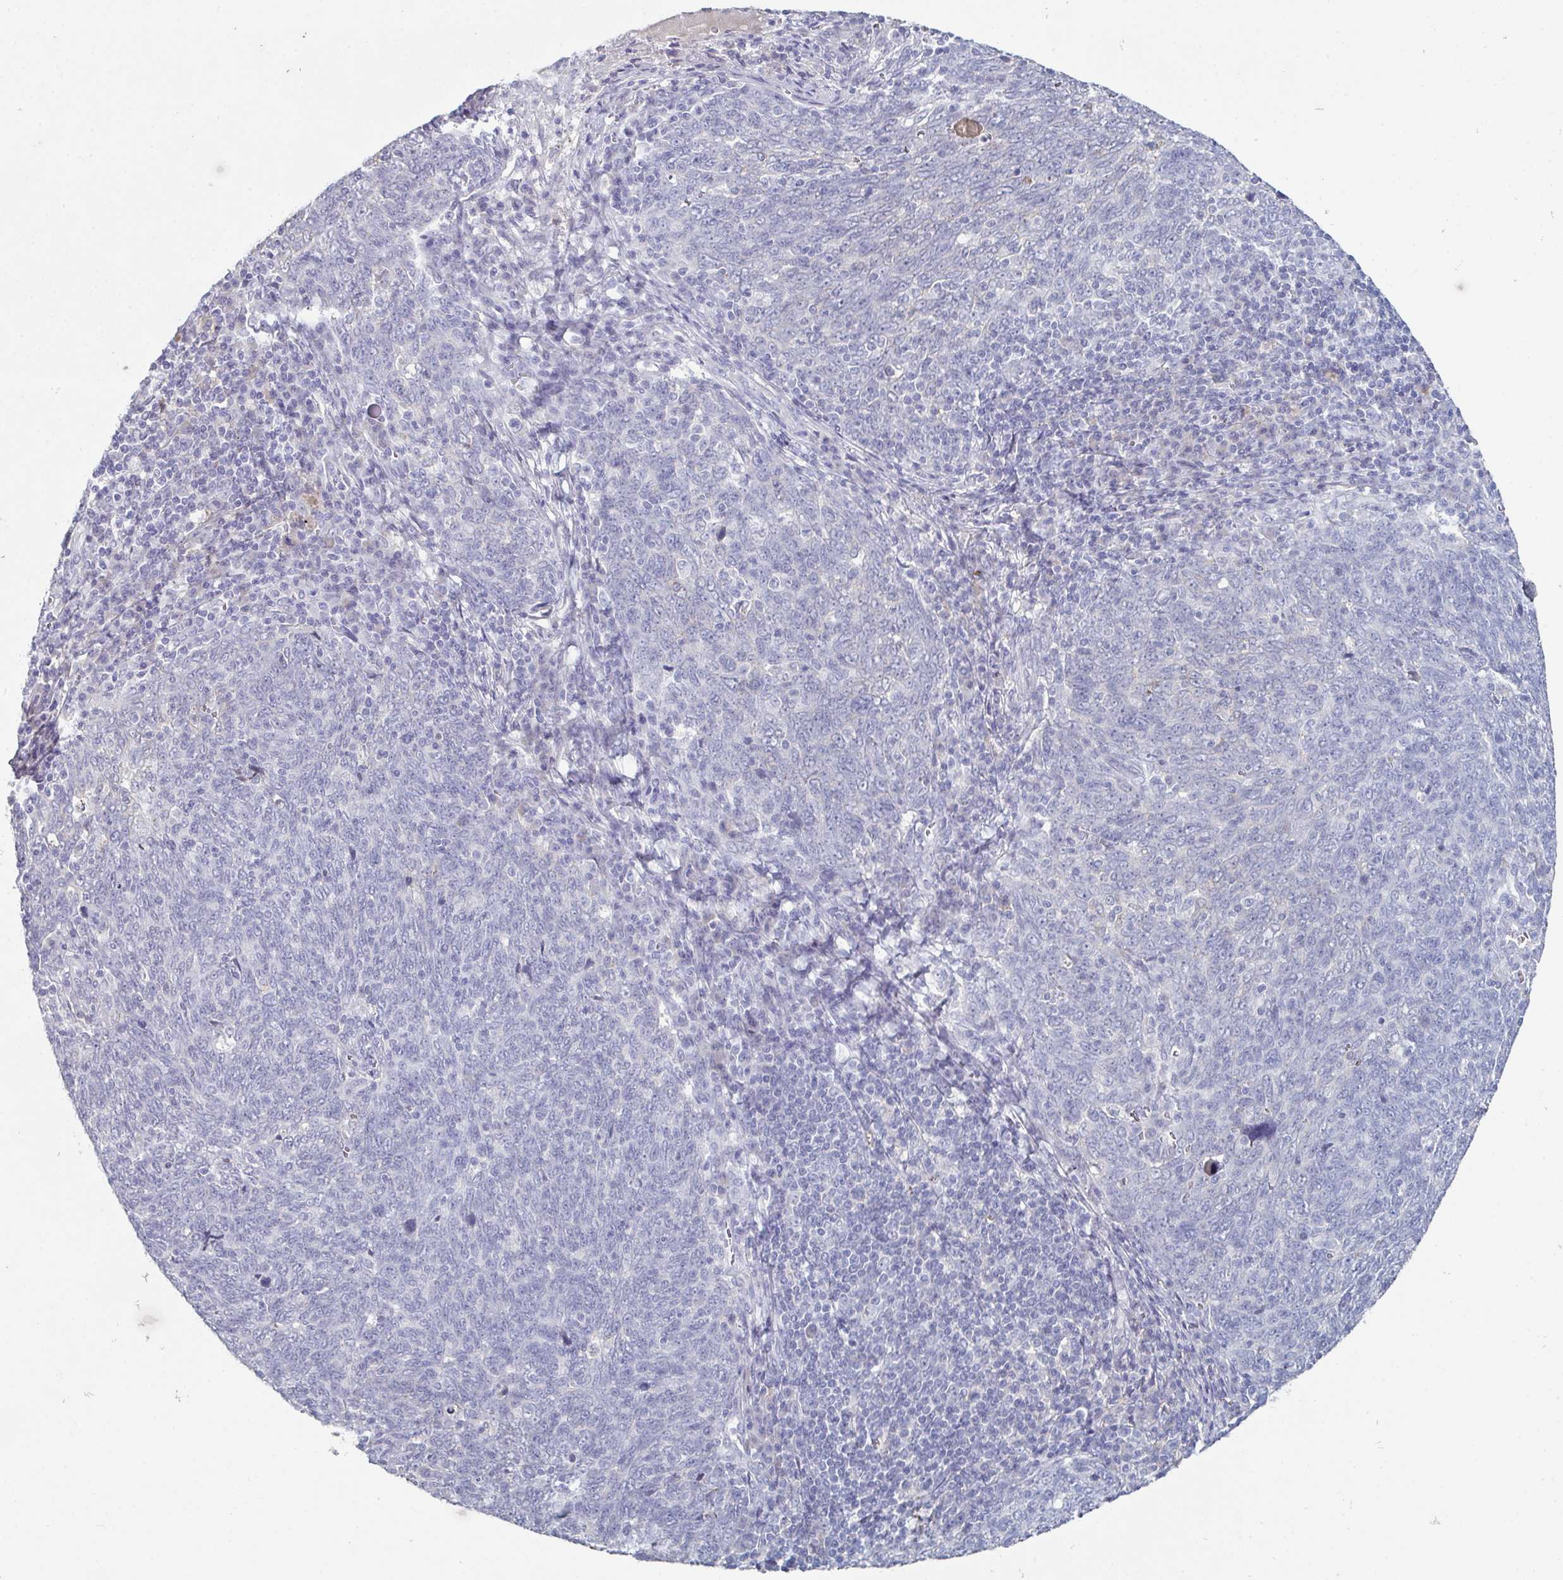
{"staining": {"intensity": "negative", "quantity": "none", "location": "none"}, "tissue": "lung cancer", "cell_type": "Tumor cells", "image_type": "cancer", "snomed": [{"axis": "morphology", "description": "Squamous cell carcinoma, NOS"}, {"axis": "topography", "description": "Lung"}], "caption": "Immunohistochemical staining of human lung cancer demonstrates no significant staining in tumor cells.", "gene": "ADAM21", "patient": {"sex": "female", "age": 72}}